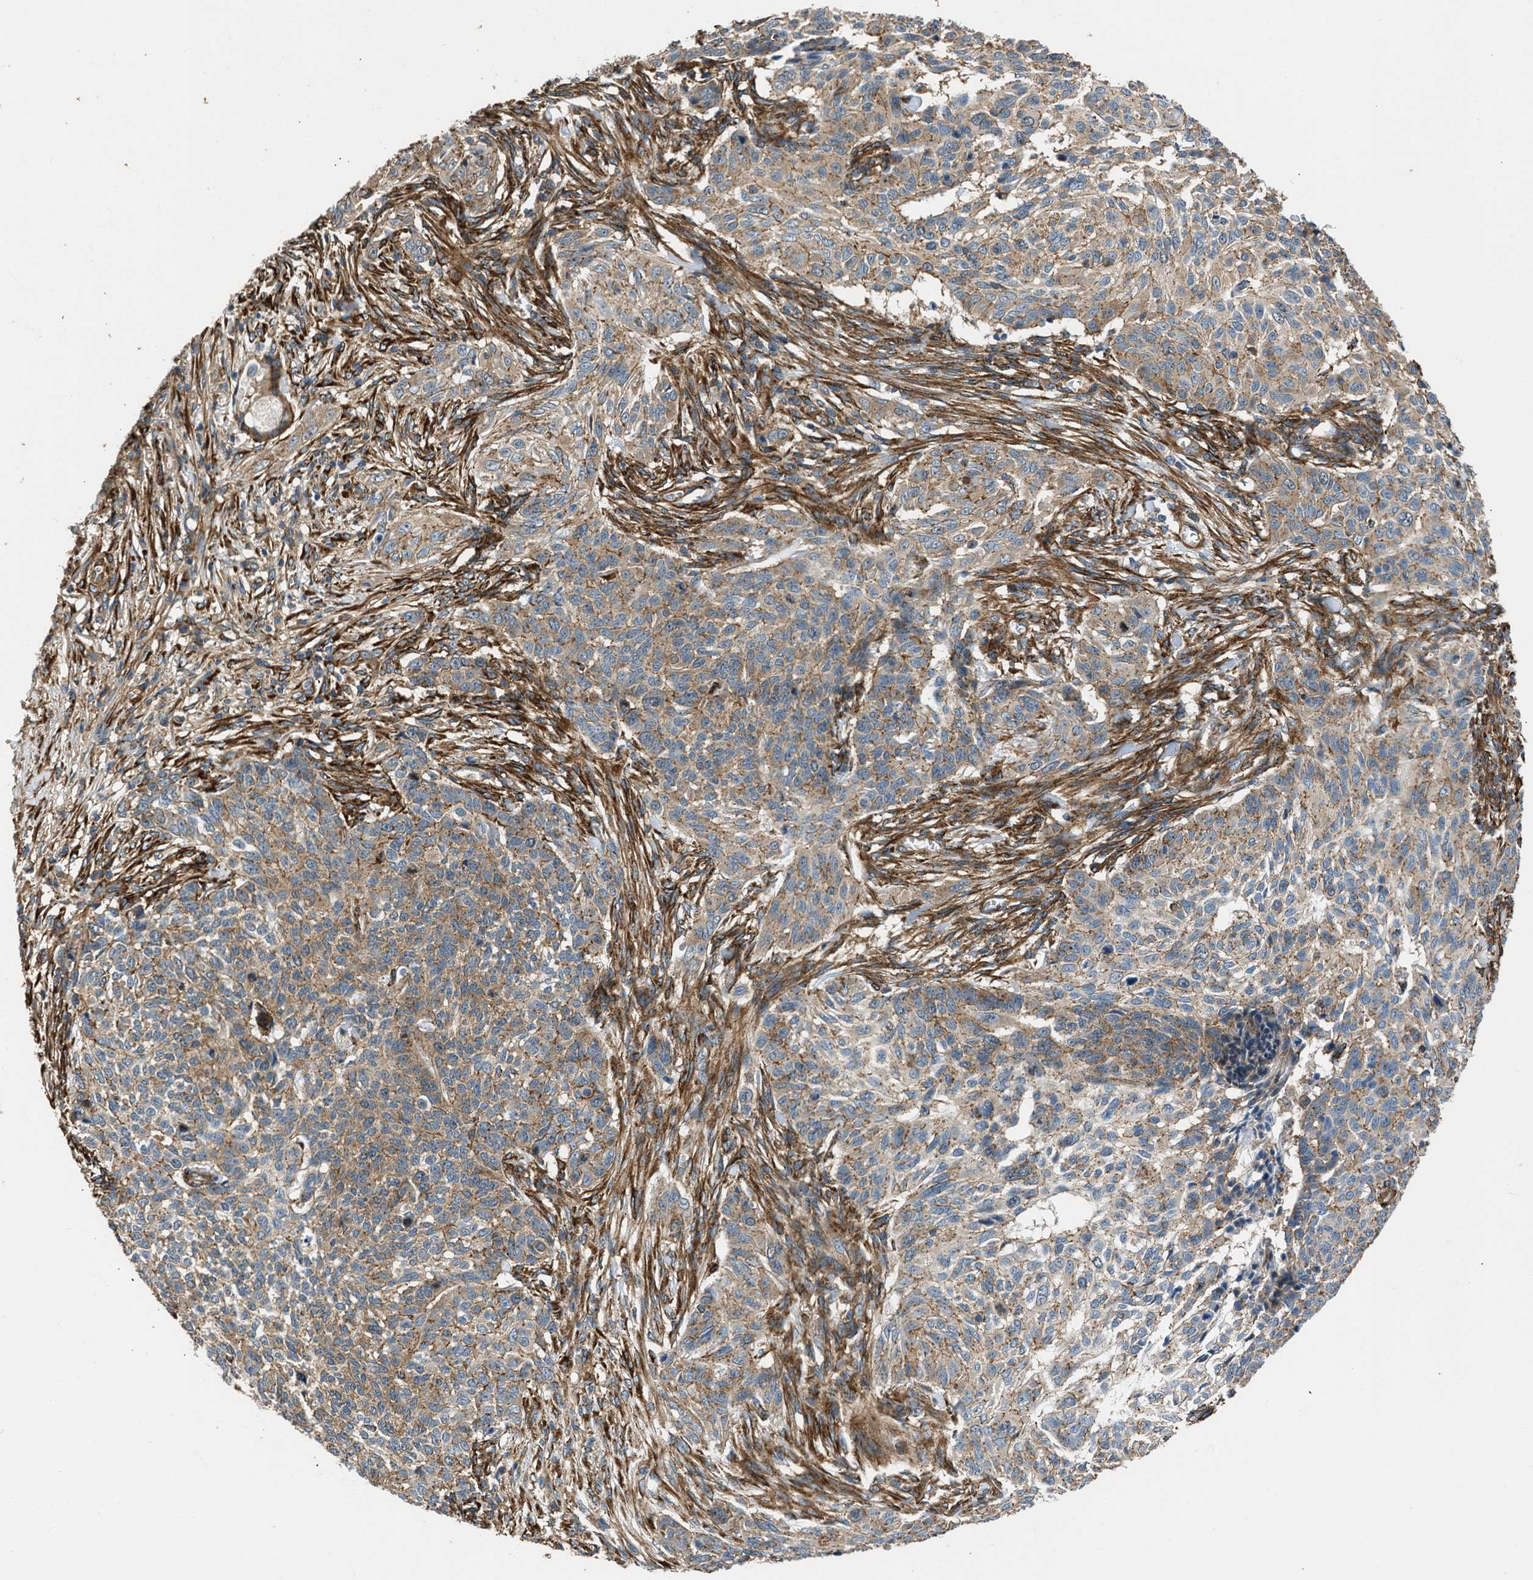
{"staining": {"intensity": "moderate", "quantity": ">75%", "location": "cytoplasmic/membranous"}, "tissue": "skin cancer", "cell_type": "Tumor cells", "image_type": "cancer", "snomed": [{"axis": "morphology", "description": "Basal cell carcinoma"}, {"axis": "topography", "description": "Skin"}], "caption": "Basal cell carcinoma (skin) was stained to show a protein in brown. There is medium levels of moderate cytoplasmic/membranous expression in about >75% of tumor cells.", "gene": "SEPTIN2", "patient": {"sex": "male", "age": 85}}